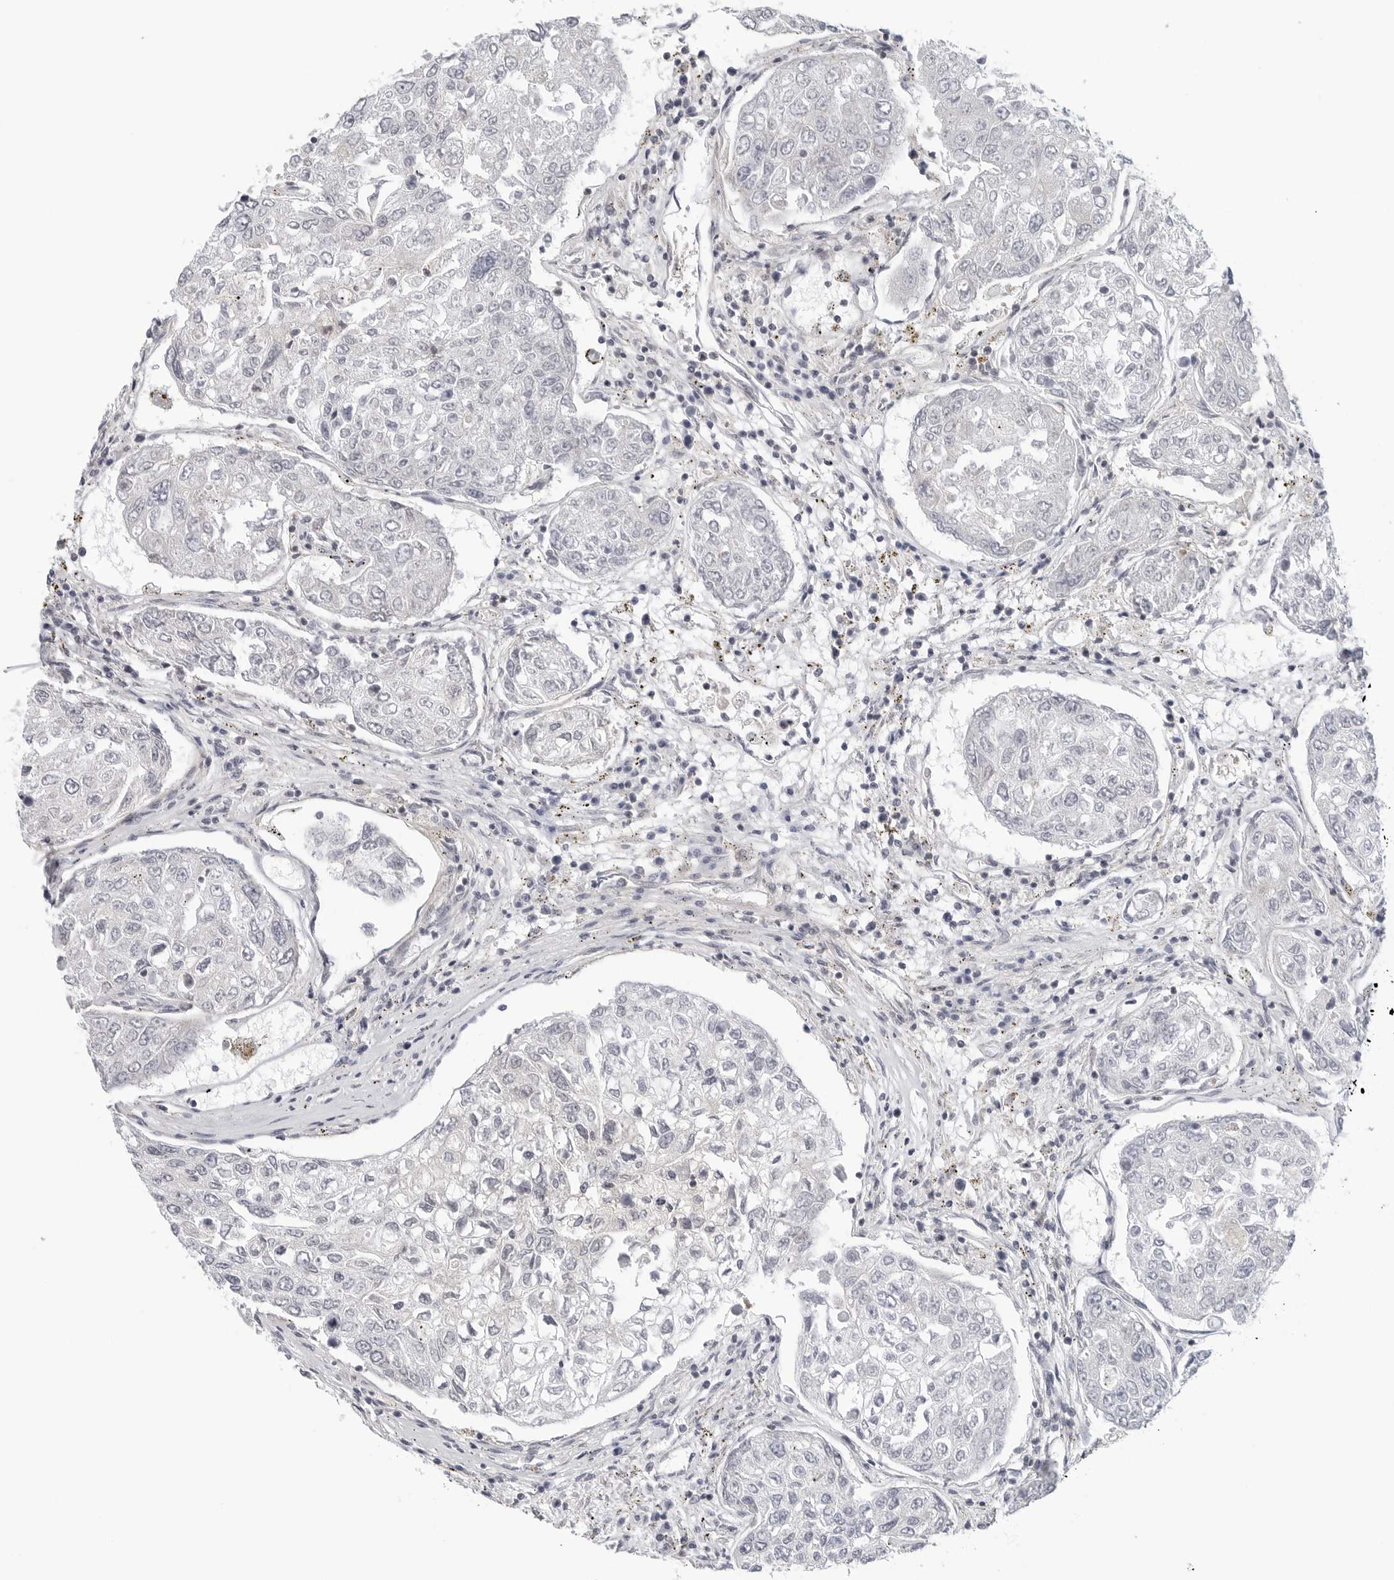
{"staining": {"intensity": "negative", "quantity": "none", "location": "none"}, "tissue": "urothelial cancer", "cell_type": "Tumor cells", "image_type": "cancer", "snomed": [{"axis": "morphology", "description": "Urothelial carcinoma, High grade"}, {"axis": "topography", "description": "Lymph node"}, {"axis": "topography", "description": "Urinary bladder"}], "caption": "This micrograph is of high-grade urothelial carcinoma stained with immunohistochemistry to label a protein in brown with the nuclei are counter-stained blue. There is no expression in tumor cells. (Immunohistochemistry (ihc), brightfield microscopy, high magnification).", "gene": "STXBP3", "patient": {"sex": "male", "age": 51}}